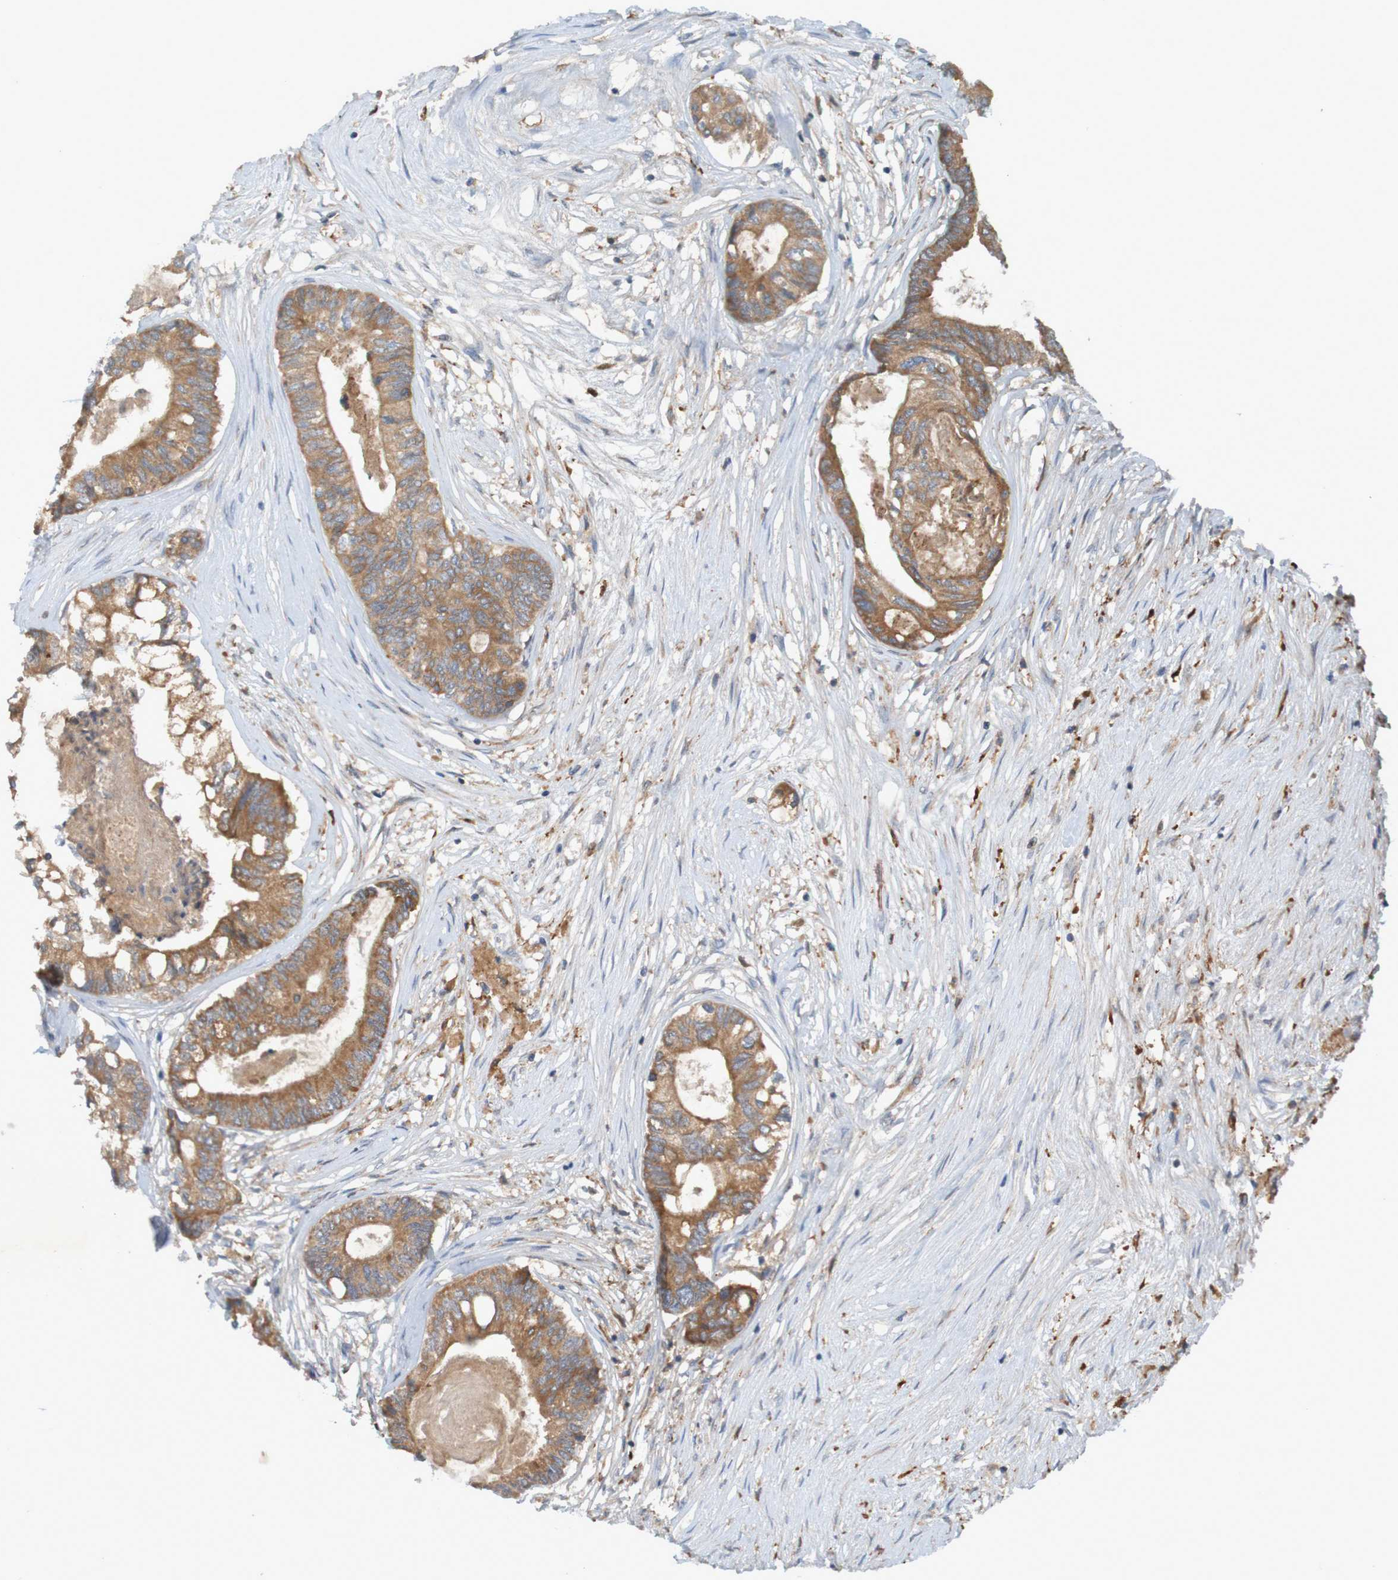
{"staining": {"intensity": "moderate", "quantity": ">75%", "location": "cytoplasmic/membranous"}, "tissue": "colorectal cancer", "cell_type": "Tumor cells", "image_type": "cancer", "snomed": [{"axis": "morphology", "description": "Adenocarcinoma, NOS"}, {"axis": "topography", "description": "Rectum"}], "caption": "This is a micrograph of immunohistochemistry staining of colorectal cancer, which shows moderate expression in the cytoplasmic/membranous of tumor cells.", "gene": "DNAJC4", "patient": {"sex": "male", "age": 63}}